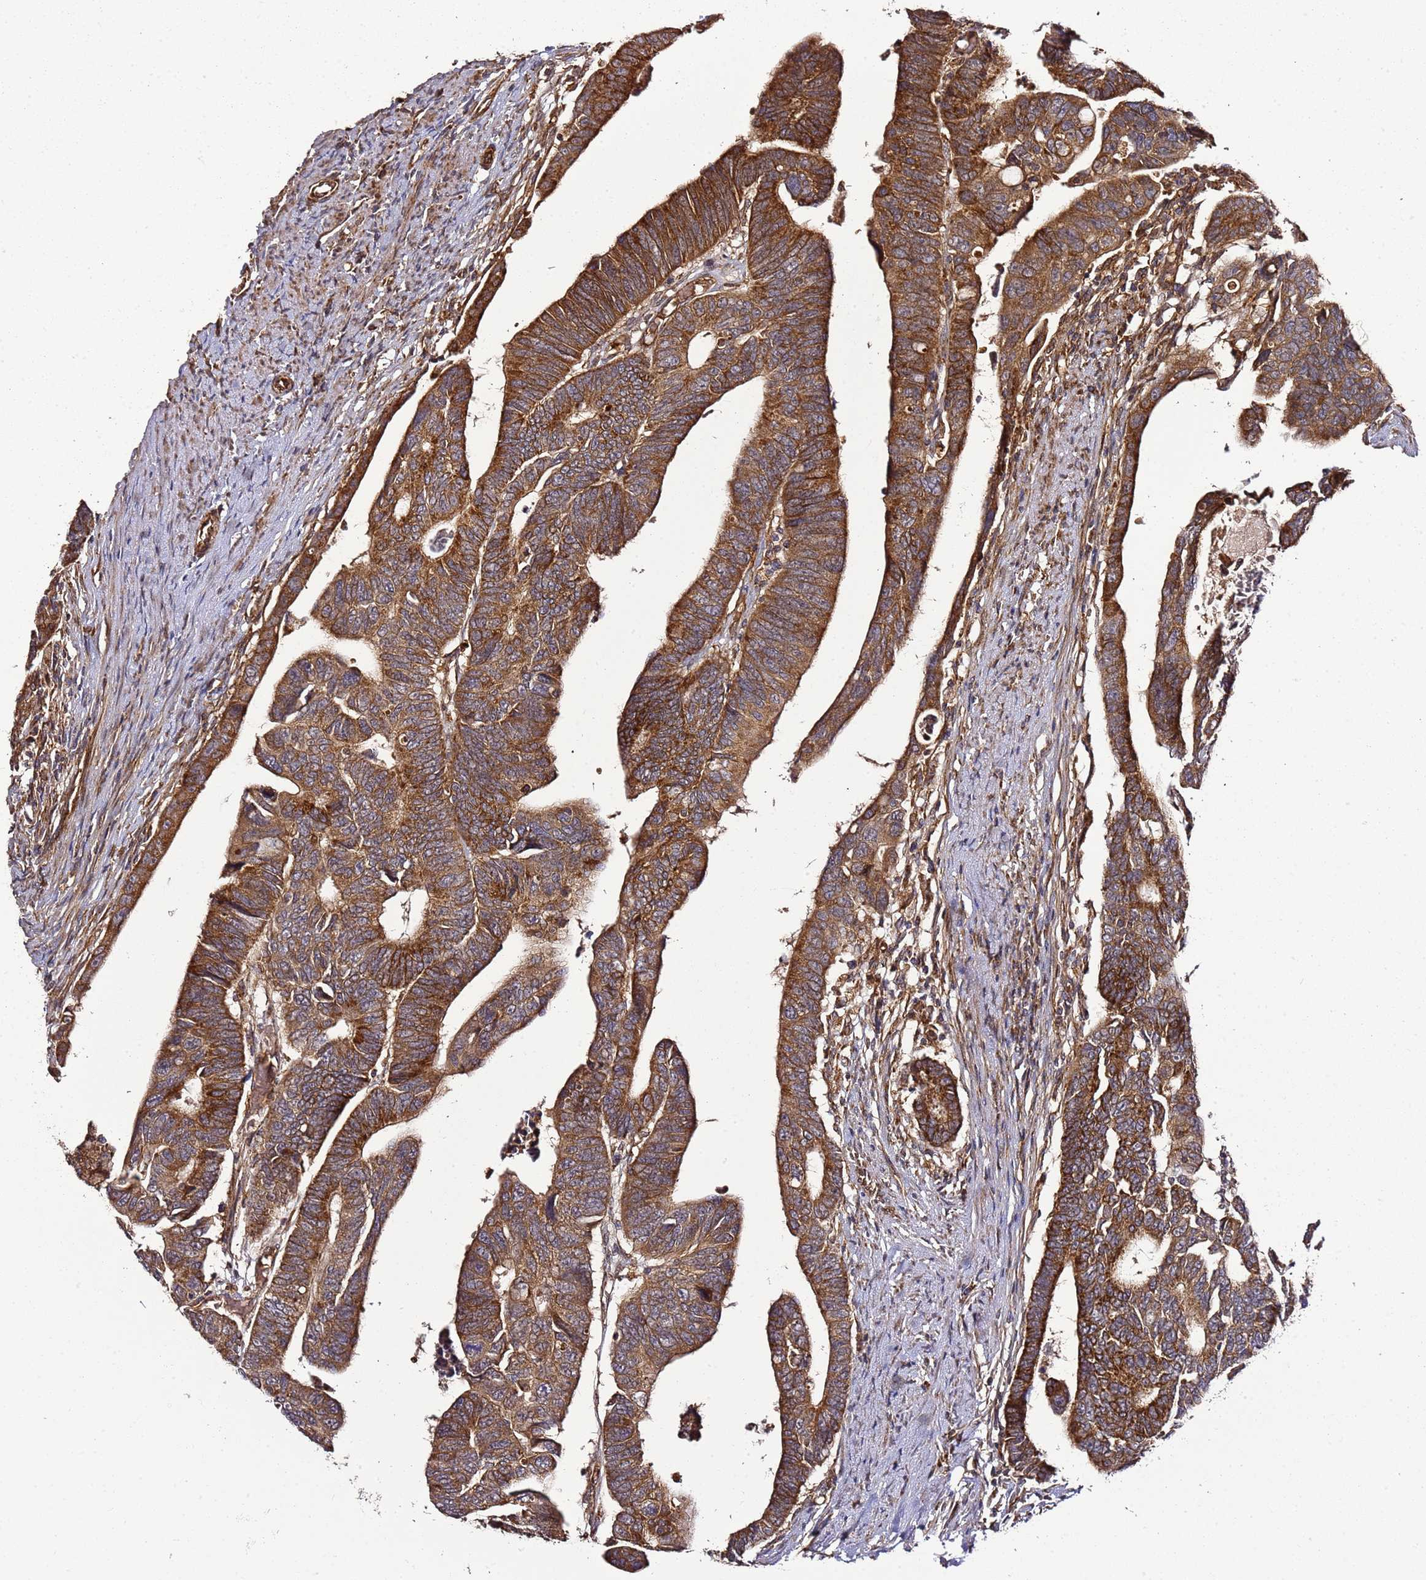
{"staining": {"intensity": "strong", "quantity": ">75%", "location": "cytoplasmic/membranous"}, "tissue": "colorectal cancer", "cell_type": "Tumor cells", "image_type": "cancer", "snomed": [{"axis": "morphology", "description": "Adenocarcinoma, NOS"}, {"axis": "topography", "description": "Rectum"}], "caption": "Protein expression analysis of adenocarcinoma (colorectal) reveals strong cytoplasmic/membranous expression in about >75% of tumor cells. The staining is performed using DAB brown chromogen to label protein expression. The nuclei are counter-stained blue using hematoxylin.", "gene": "TM2D2", "patient": {"sex": "female", "age": 65}}